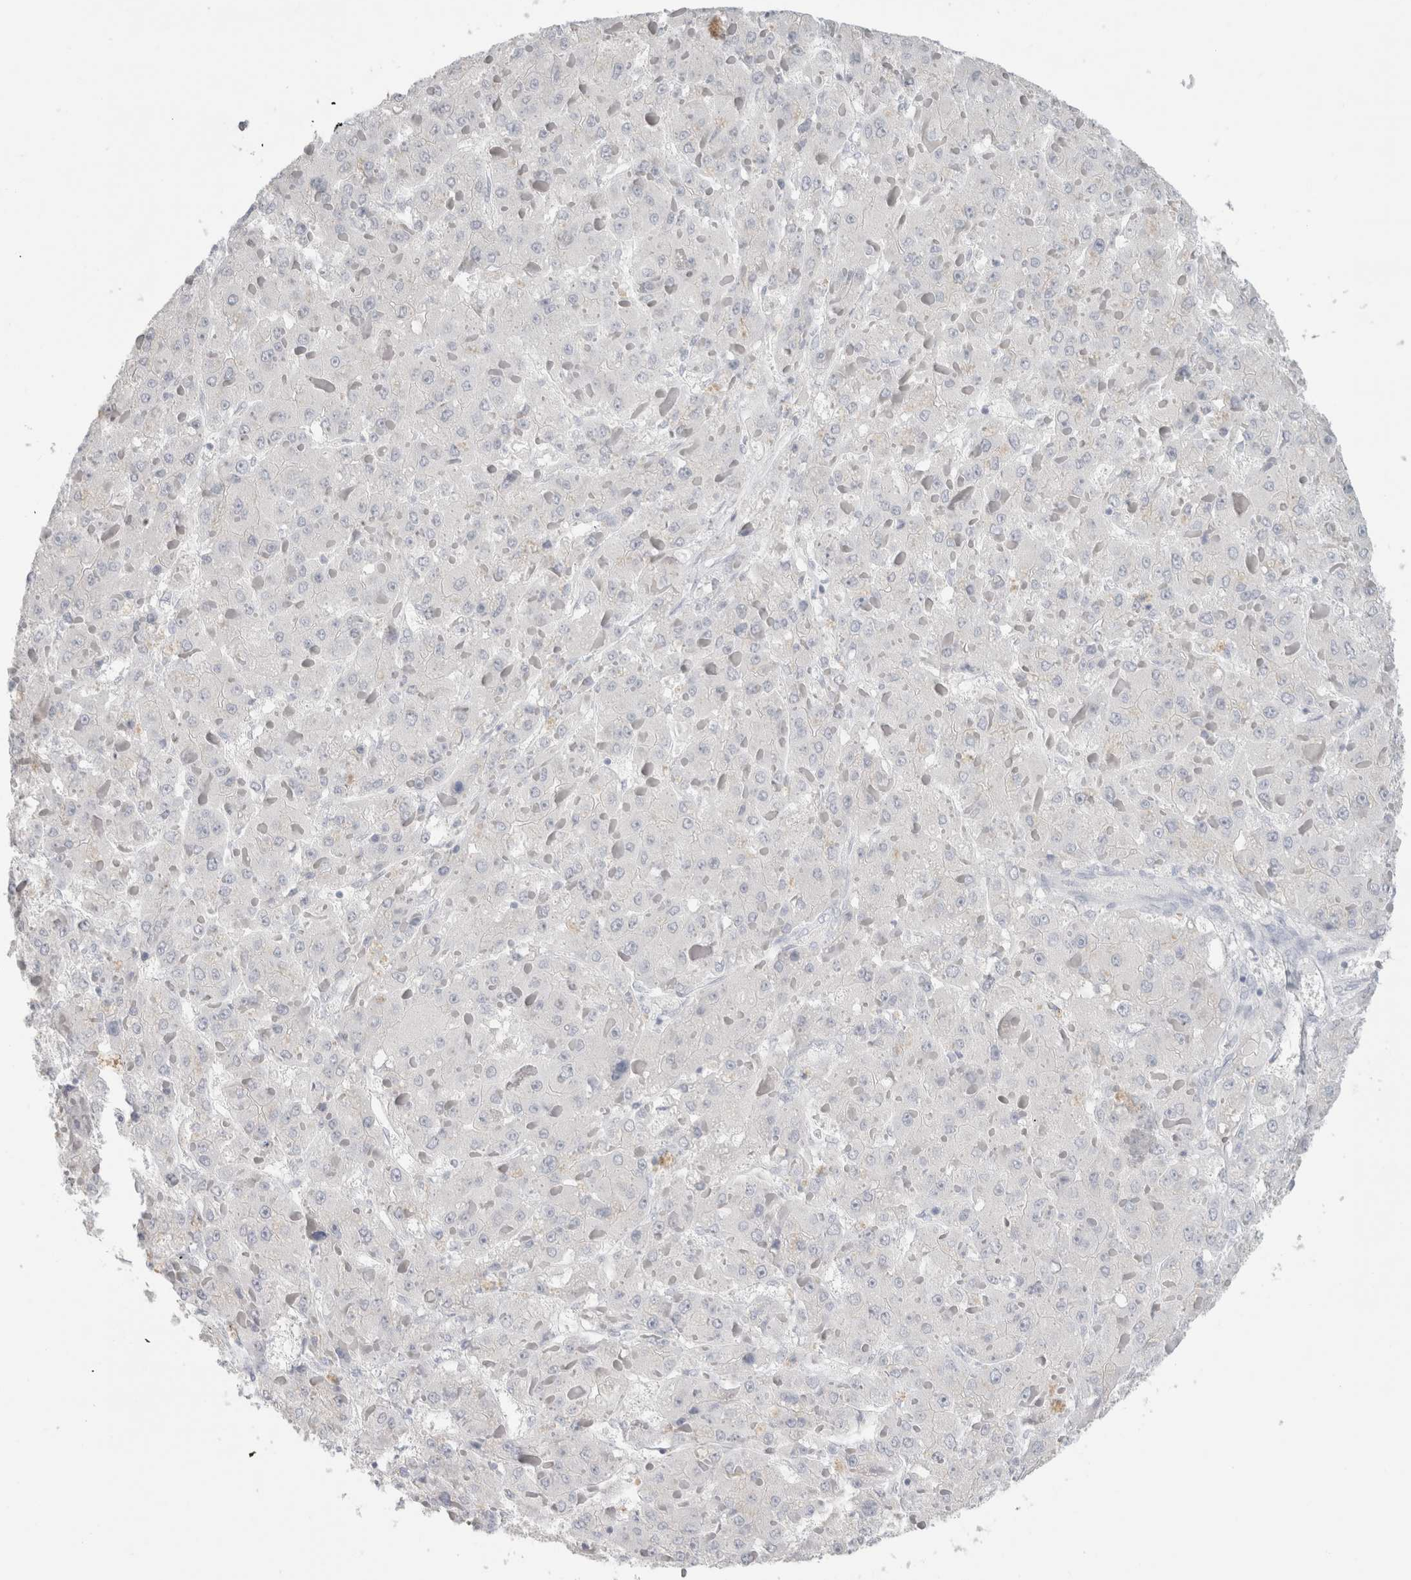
{"staining": {"intensity": "negative", "quantity": "none", "location": "none"}, "tissue": "liver cancer", "cell_type": "Tumor cells", "image_type": "cancer", "snomed": [{"axis": "morphology", "description": "Carcinoma, Hepatocellular, NOS"}, {"axis": "topography", "description": "Liver"}], "caption": "High power microscopy micrograph of an immunohistochemistry (IHC) photomicrograph of liver cancer, revealing no significant positivity in tumor cells.", "gene": "SLC6A1", "patient": {"sex": "female", "age": 73}}